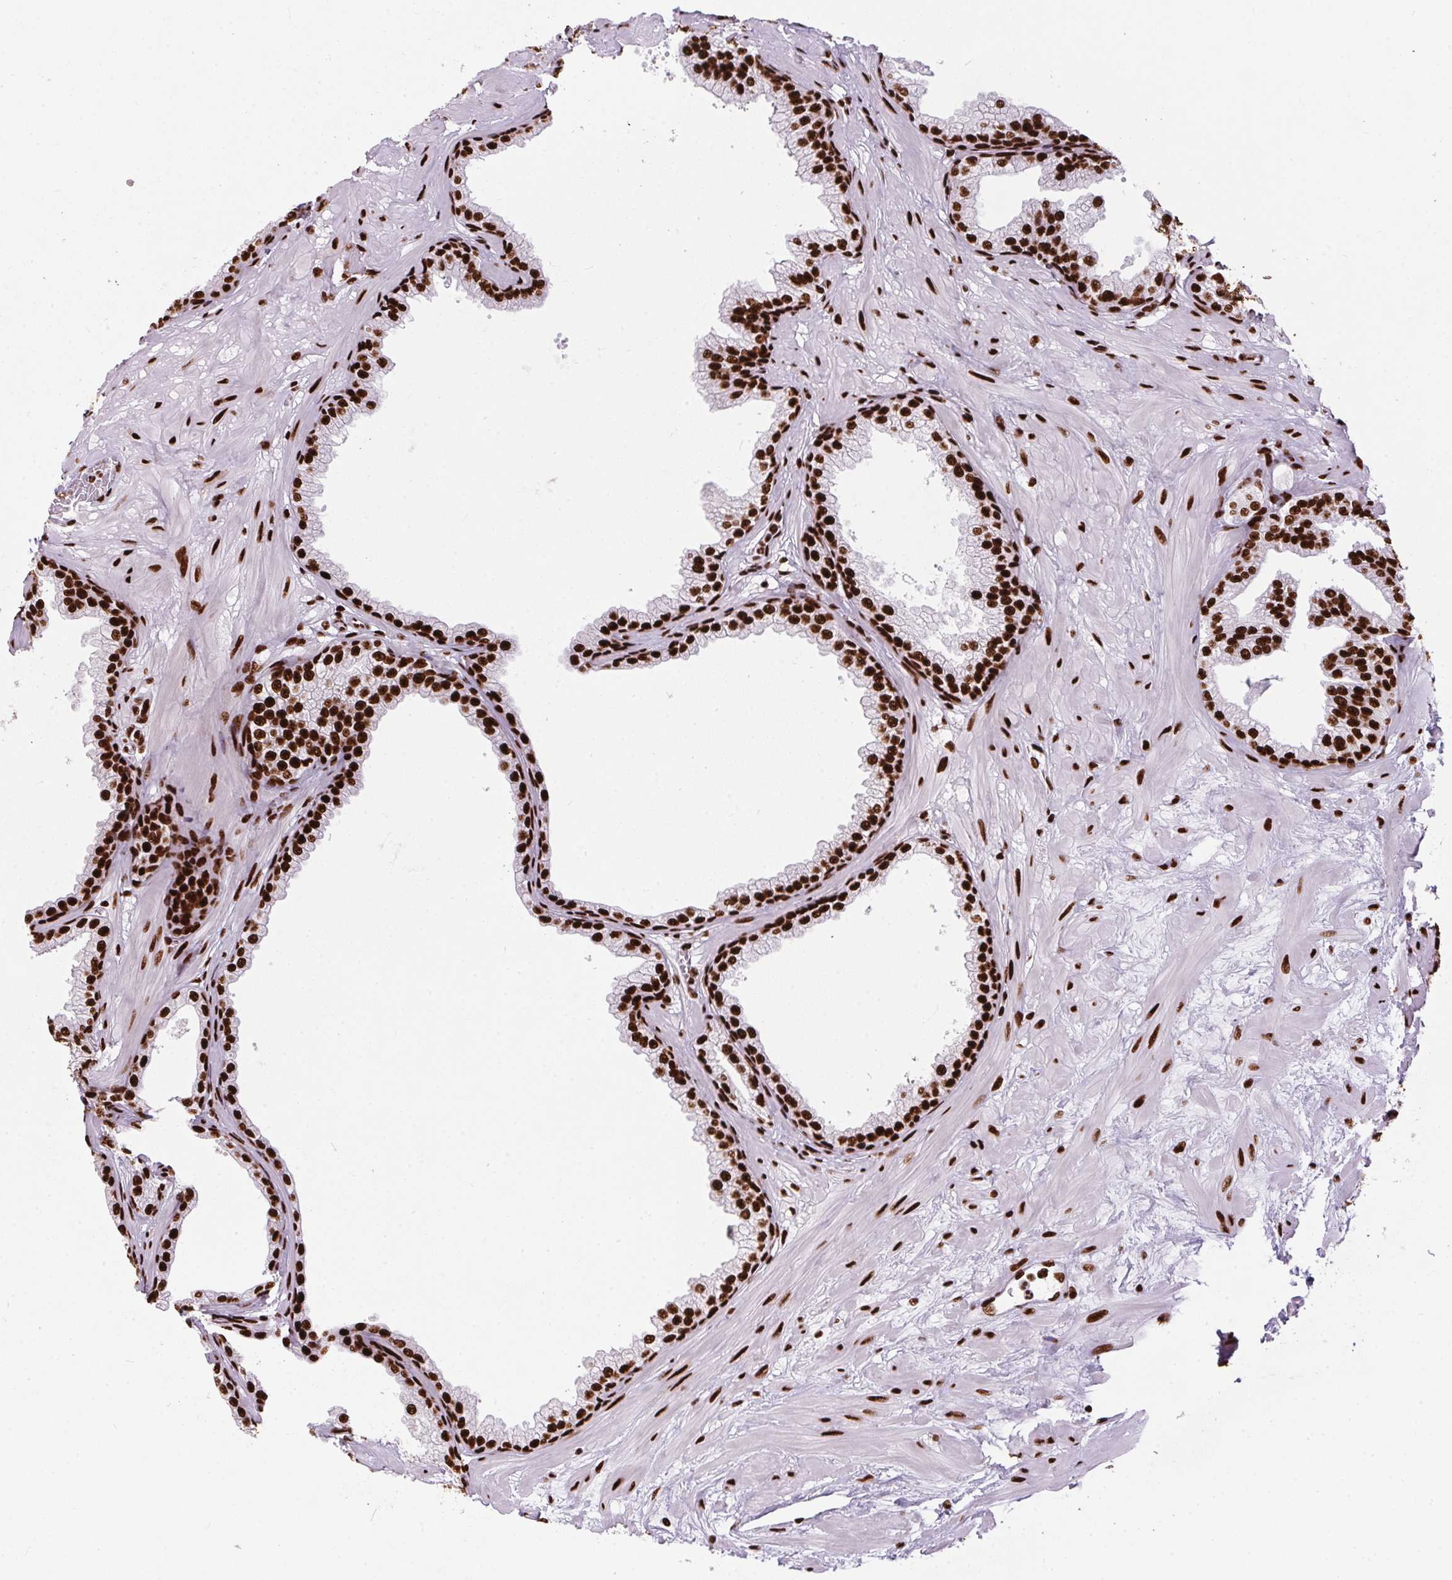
{"staining": {"intensity": "strong", "quantity": ">75%", "location": "nuclear"}, "tissue": "prostate", "cell_type": "Glandular cells", "image_type": "normal", "snomed": [{"axis": "morphology", "description": "Normal tissue, NOS"}, {"axis": "topography", "description": "Prostate"}], "caption": "Protein staining reveals strong nuclear staining in about >75% of glandular cells in normal prostate. (IHC, brightfield microscopy, high magnification).", "gene": "PAGE3", "patient": {"sex": "male", "age": 37}}